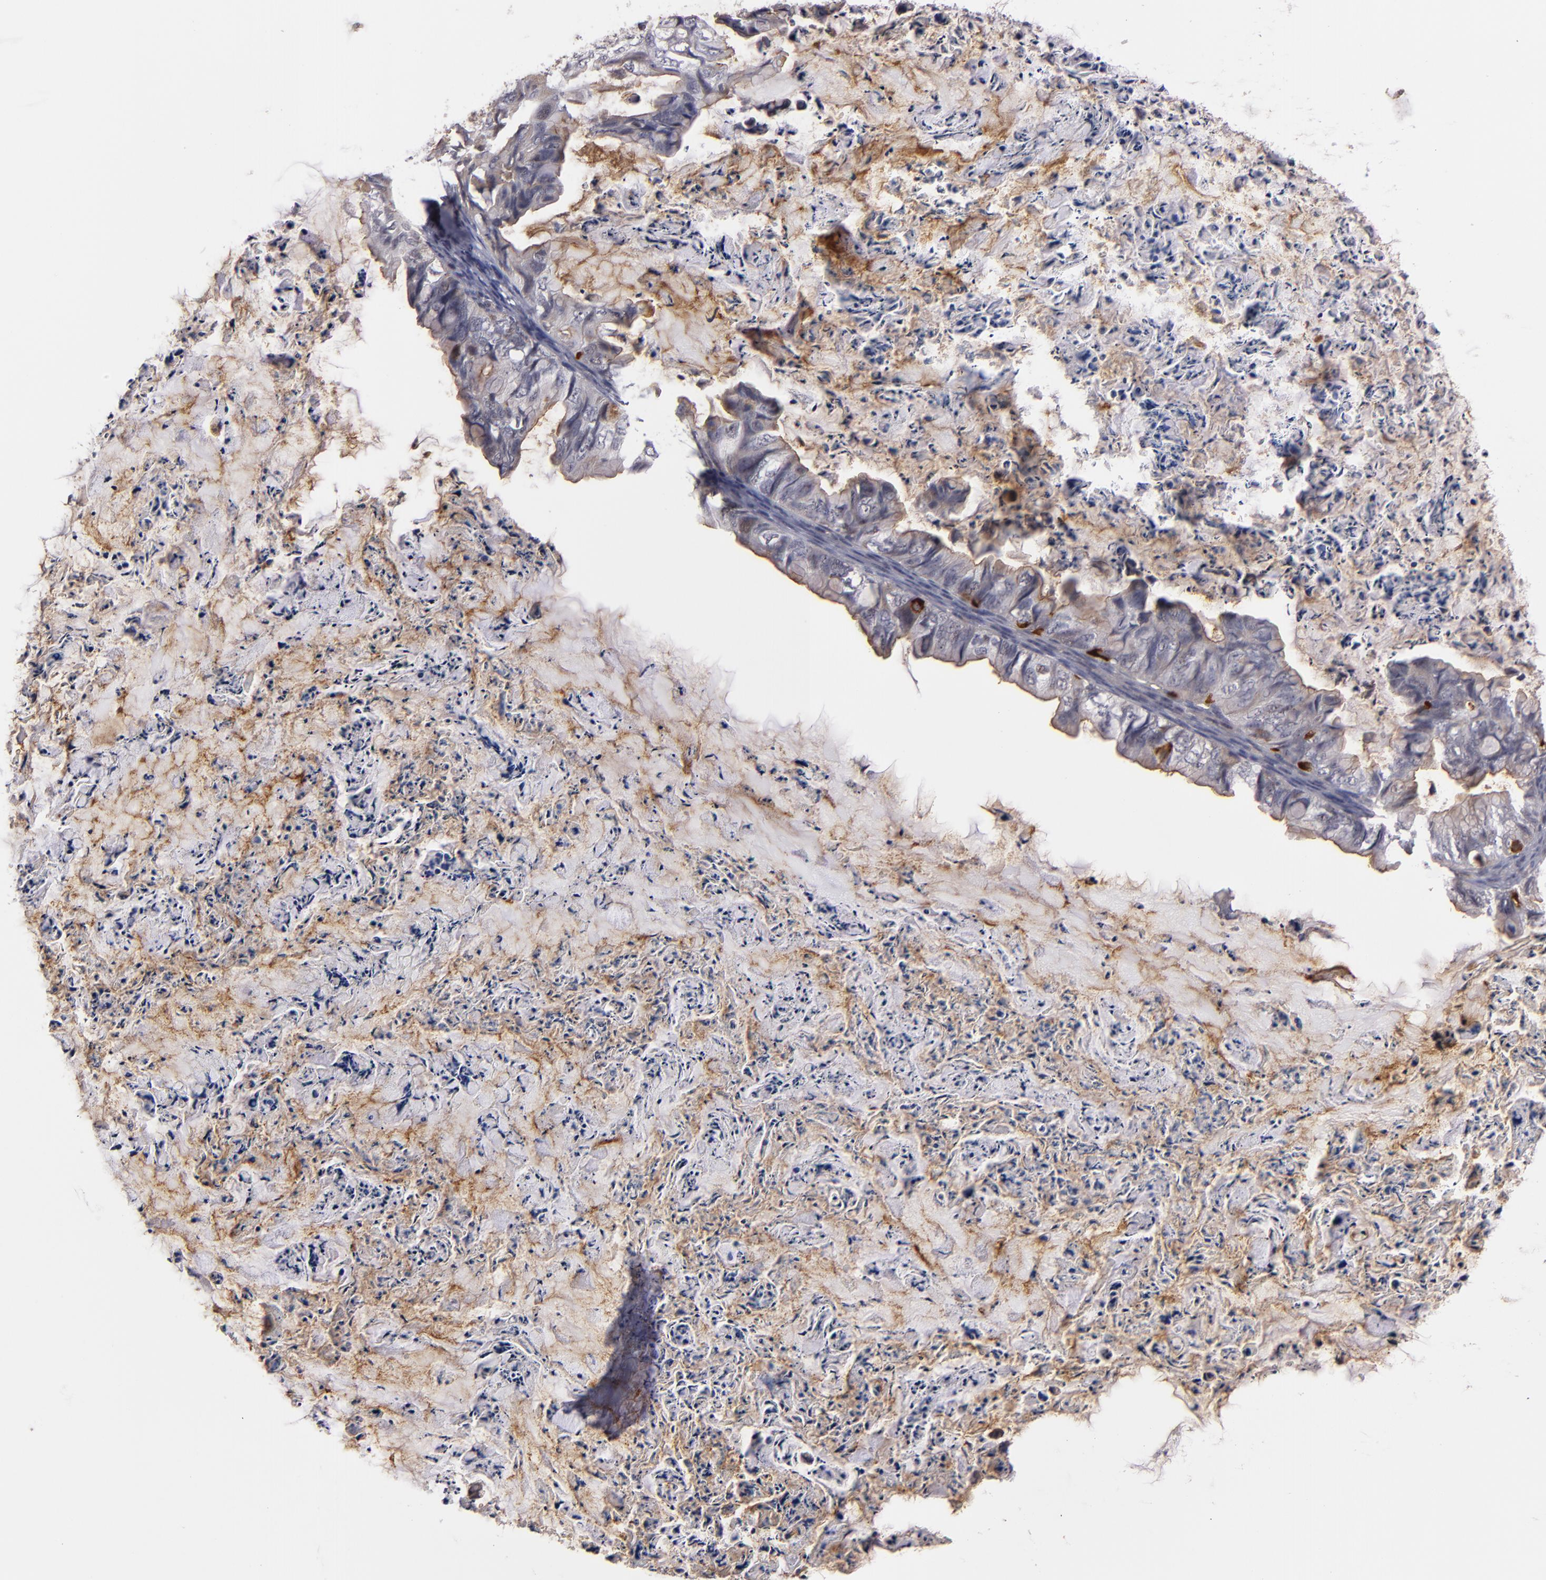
{"staining": {"intensity": "negative", "quantity": "none", "location": "none"}, "tissue": "ovarian cancer", "cell_type": "Tumor cells", "image_type": "cancer", "snomed": [{"axis": "morphology", "description": "Cystadenocarcinoma, mucinous, NOS"}, {"axis": "topography", "description": "Ovary"}], "caption": "Immunohistochemistry of human mucinous cystadenocarcinoma (ovarian) exhibits no staining in tumor cells.", "gene": "STX3", "patient": {"sex": "female", "age": 36}}